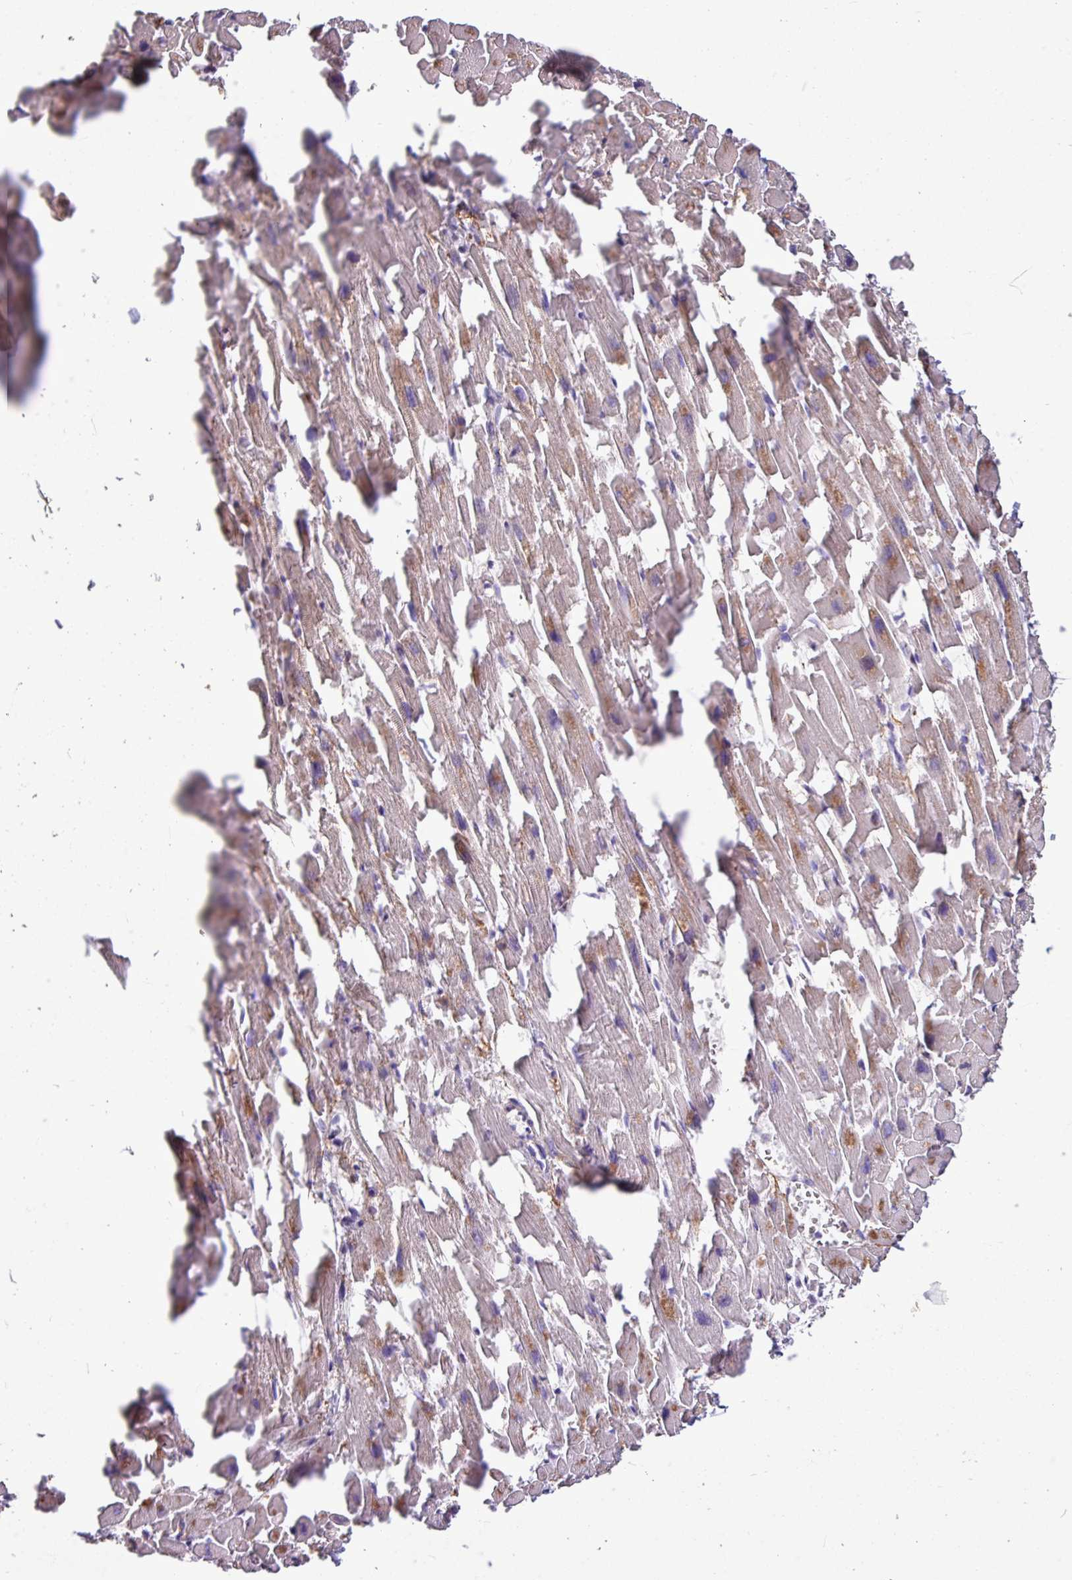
{"staining": {"intensity": "weak", "quantity": "25%-75%", "location": "cytoplasmic/membranous,nuclear"}, "tissue": "heart muscle", "cell_type": "Cardiomyocytes", "image_type": "normal", "snomed": [{"axis": "morphology", "description": "Normal tissue, NOS"}, {"axis": "topography", "description": "Heart"}], "caption": "Protein staining of unremarkable heart muscle exhibits weak cytoplasmic/membranous,nuclear staining in about 25%-75% of cardiomyocytes. (DAB = brown stain, brightfield microscopy at high magnification).", "gene": "SKIC2", "patient": {"sex": "female", "age": 64}}